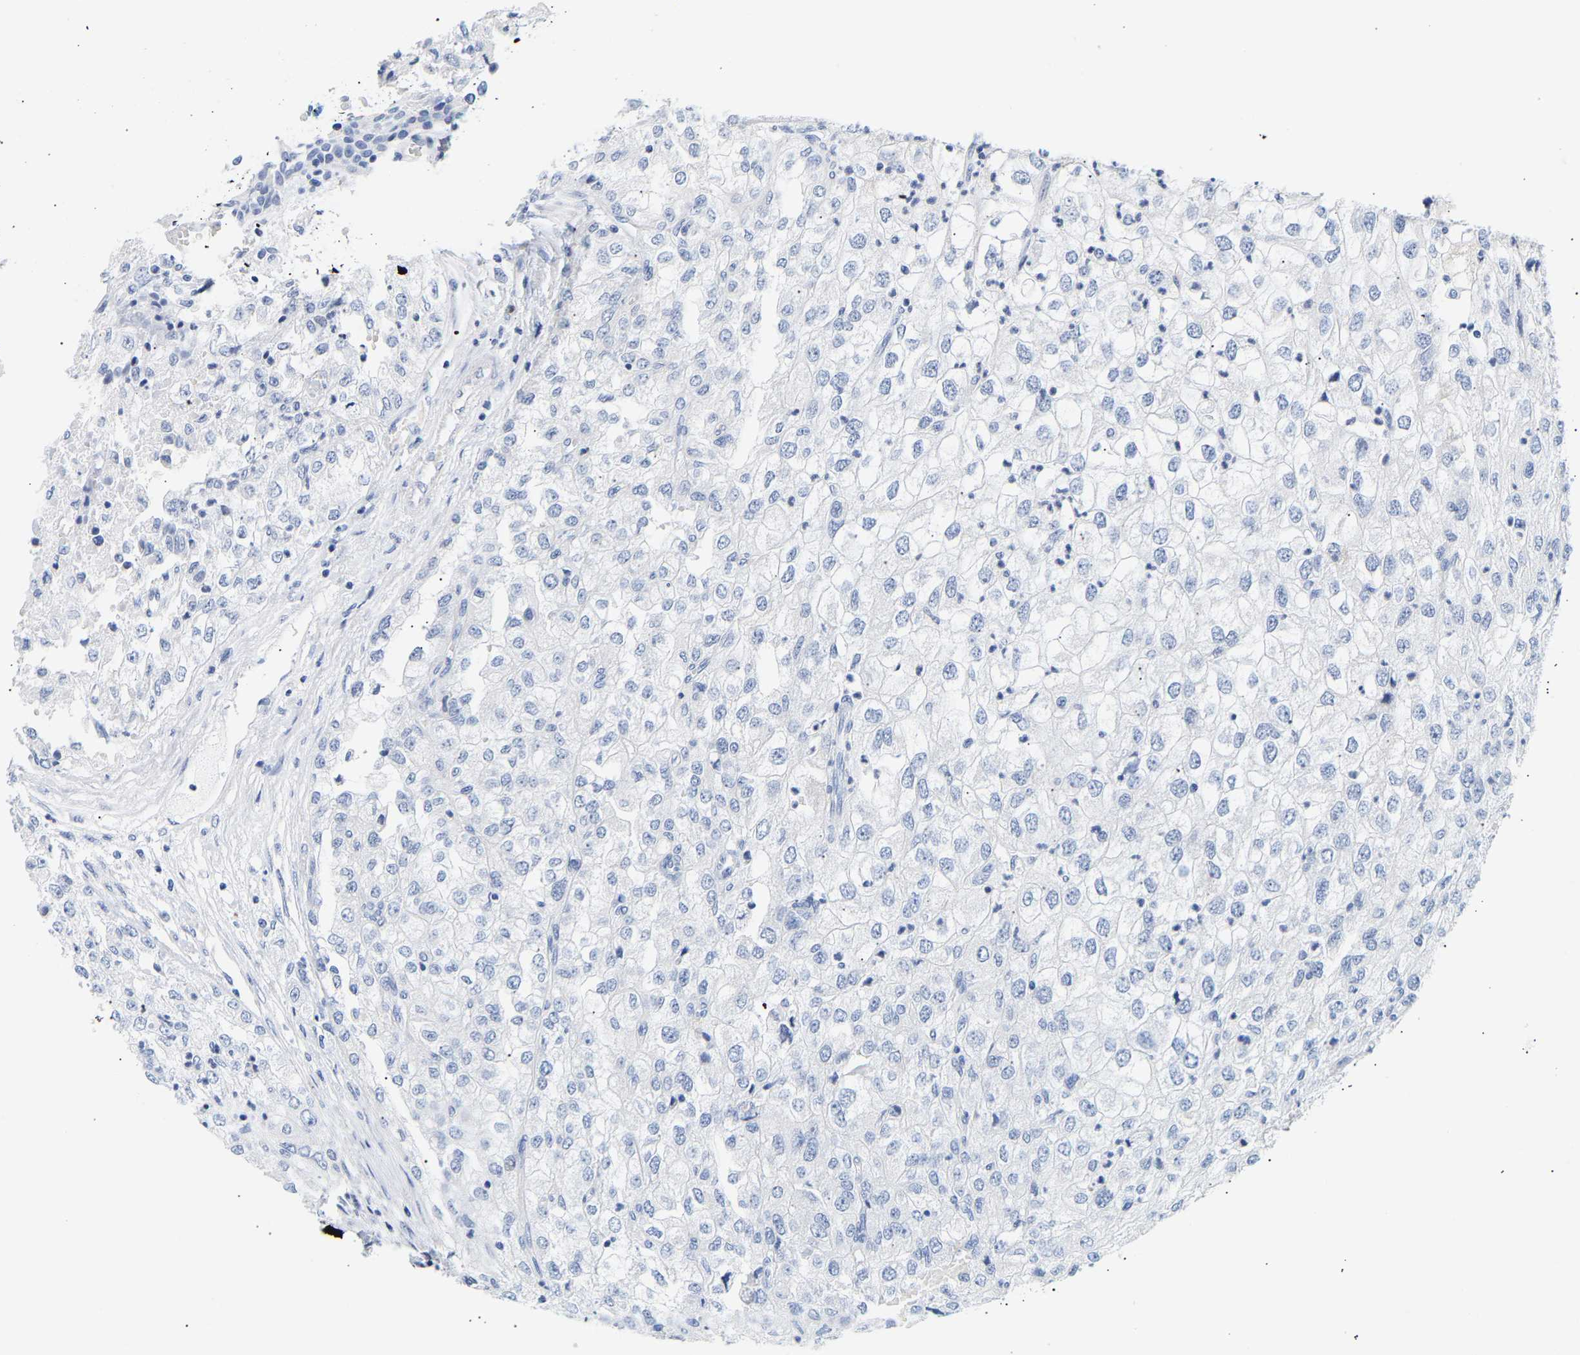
{"staining": {"intensity": "negative", "quantity": "none", "location": "none"}, "tissue": "renal cancer", "cell_type": "Tumor cells", "image_type": "cancer", "snomed": [{"axis": "morphology", "description": "Adenocarcinoma, NOS"}, {"axis": "topography", "description": "Kidney"}], "caption": "Tumor cells are negative for brown protein staining in renal cancer (adenocarcinoma). (Immunohistochemistry, brightfield microscopy, high magnification).", "gene": "SPINK2", "patient": {"sex": "female", "age": 54}}